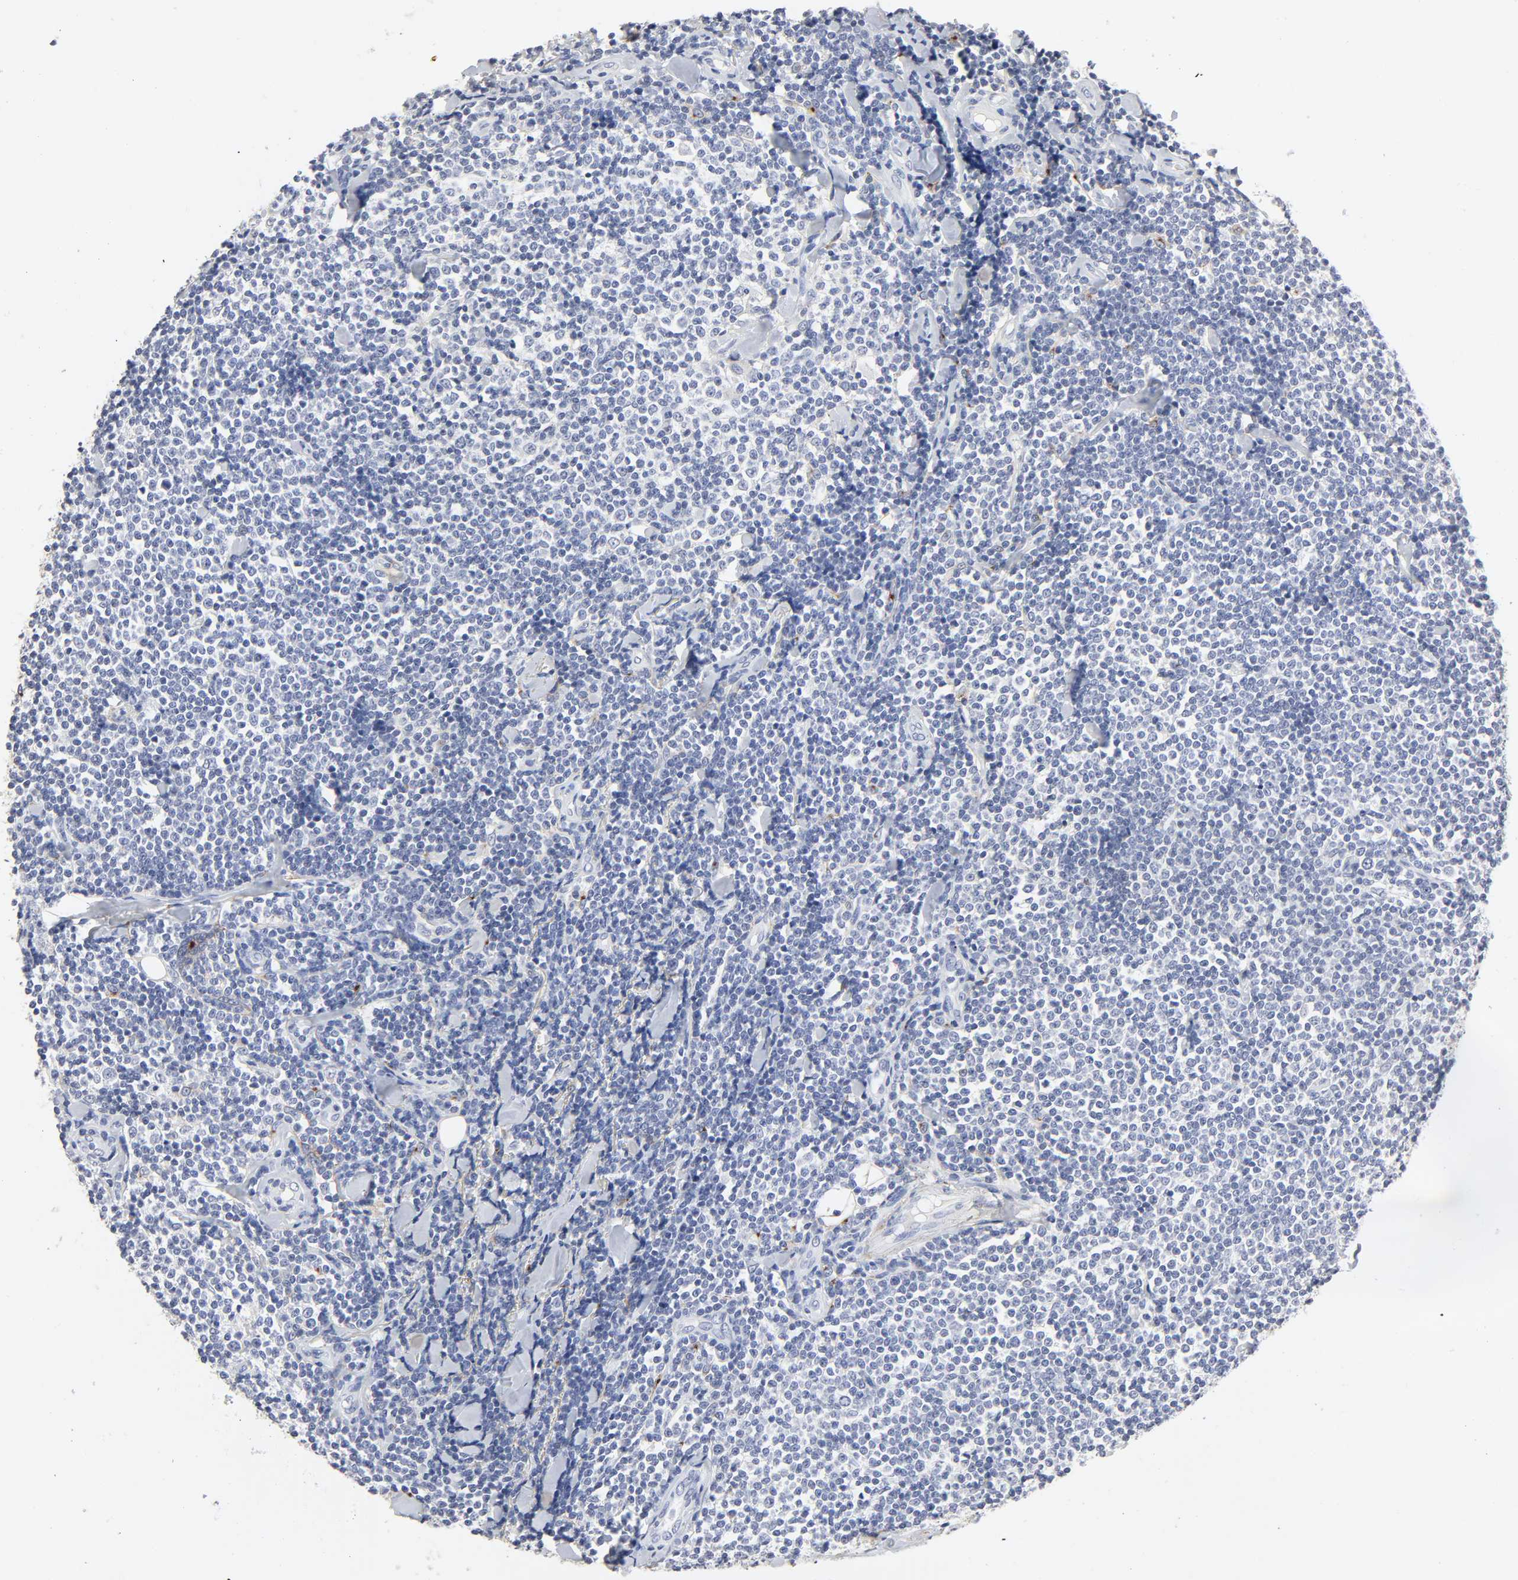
{"staining": {"intensity": "negative", "quantity": "none", "location": "none"}, "tissue": "lymphoma", "cell_type": "Tumor cells", "image_type": "cancer", "snomed": [{"axis": "morphology", "description": "Malignant lymphoma, non-Hodgkin's type, Low grade"}, {"axis": "topography", "description": "Soft tissue"}], "caption": "IHC of human malignant lymphoma, non-Hodgkin's type (low-grade) demonstrates no staining in tumor cells.", "gene": "LRP1", "patient": {"sex": "male", "age": 92}}